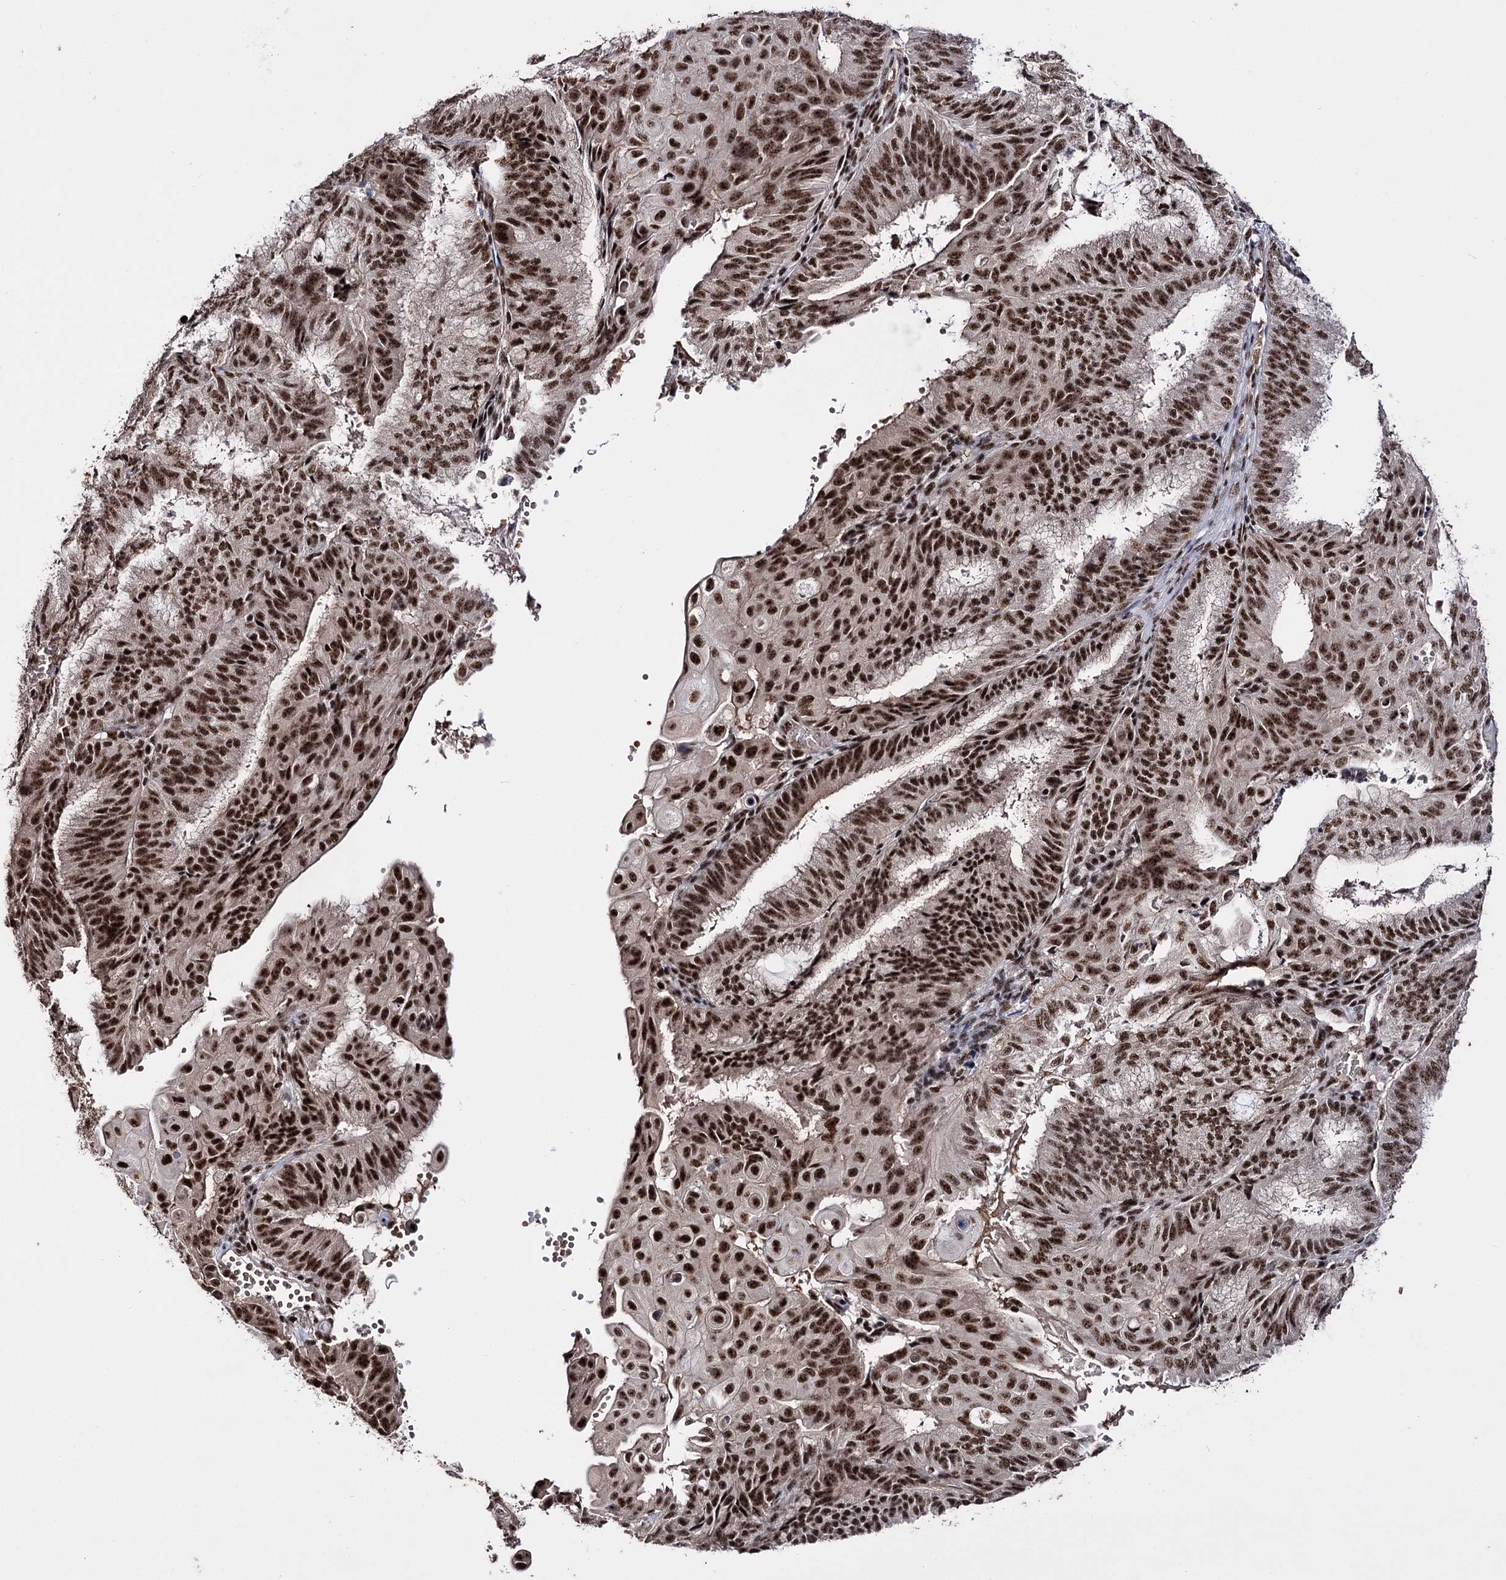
{"staining": {"intensity": "strong", "quantity": ">75%", "location": "nuclear"}, "tissue": "endometrial cancer", "cell_type": "Tumor cells", "image_type": "cancer", "snomed": [{"axis": "morphology", "description": "Adenocarcinoma, NOS"}, {"axis": "topography", "description": "Endometrium"}], "caption": "High-power microscopy captured an IHC micrograph of adenocarcinoma (endometrial), revealing strong nuclear positivity in approximately >75% of tumor cells.", "gene": "PRPF40A", "patient": {"sex": "female", "age": 49}}